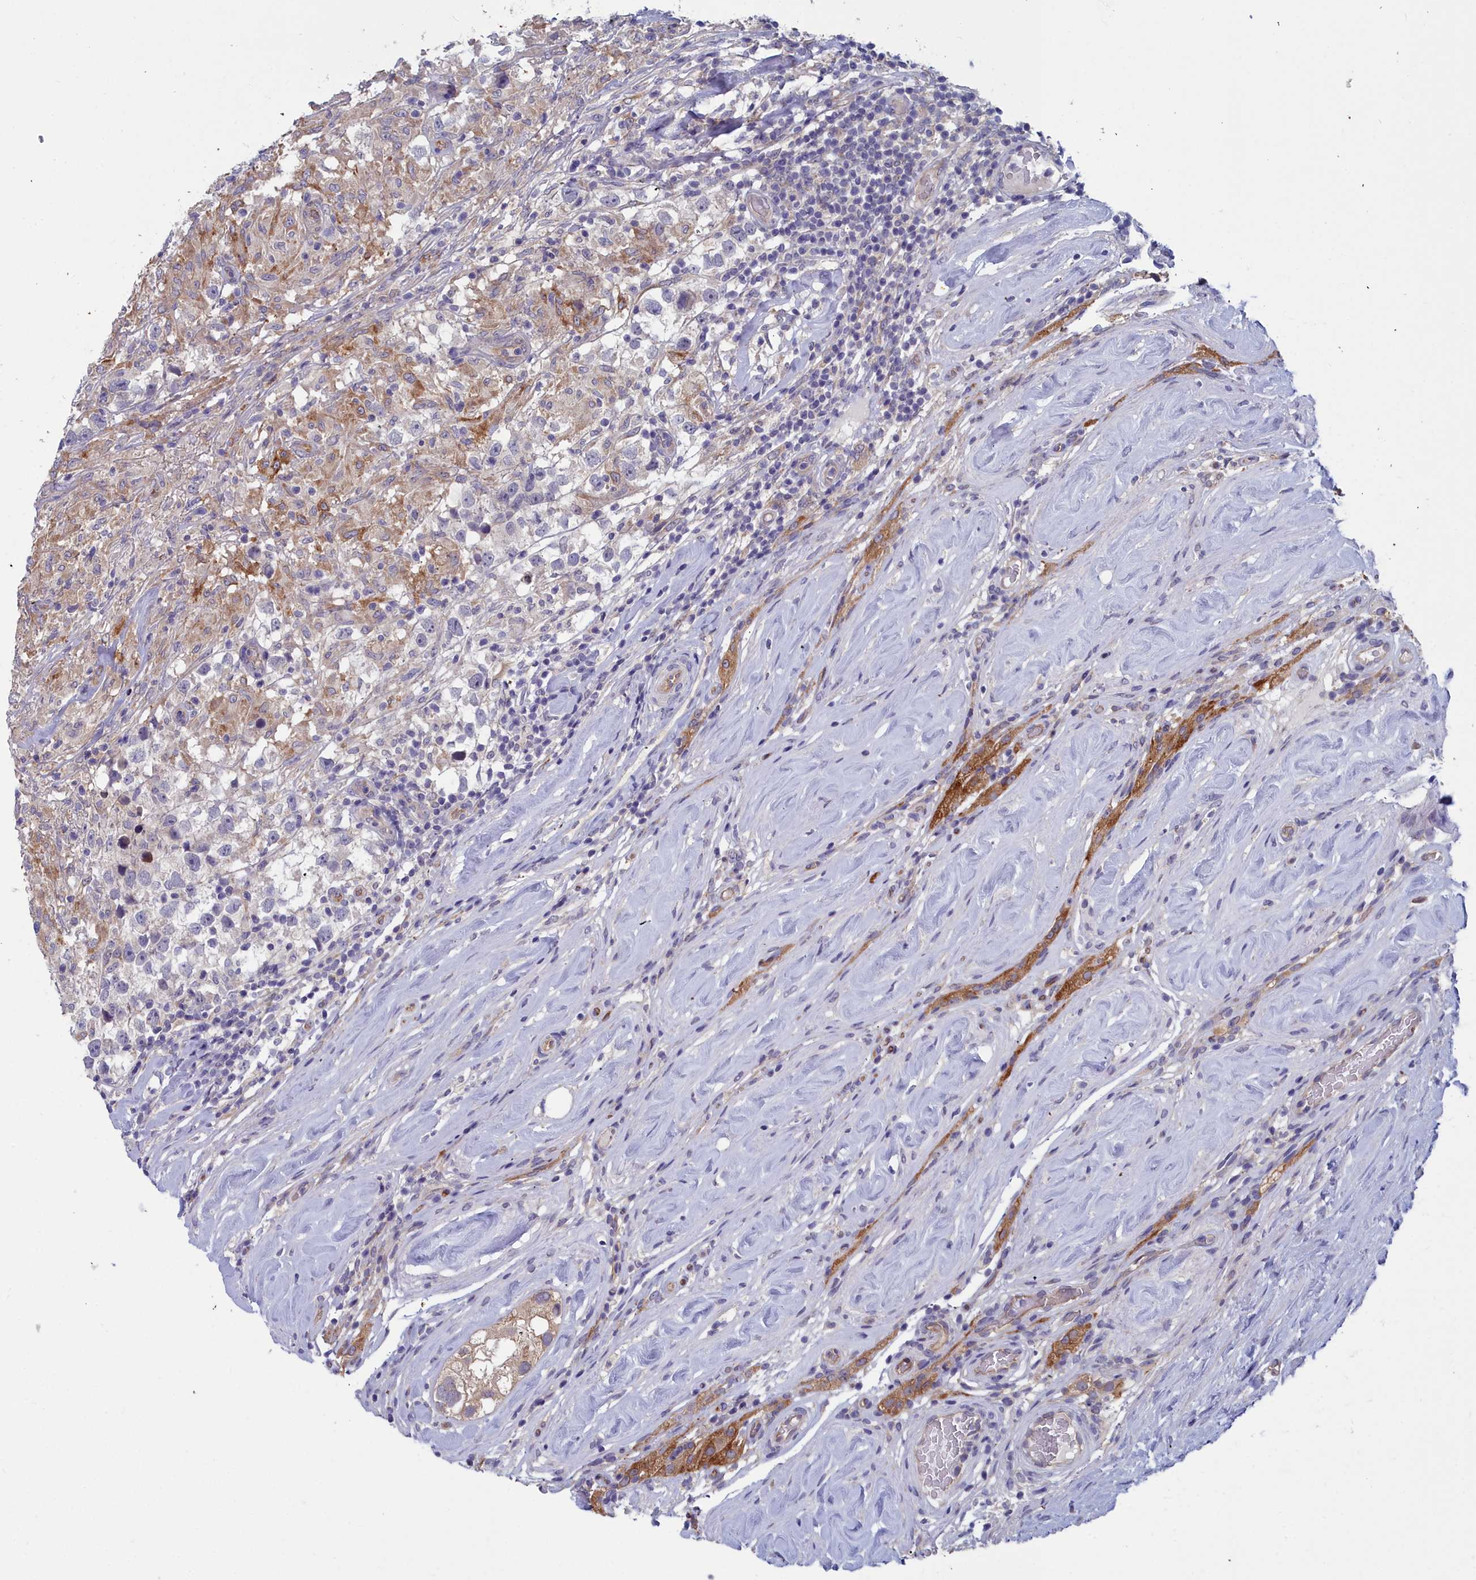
{"staining": {"intensity": "negative", "quantity": "none", "location": "none"}, "tissue": "testis cancer", "cell_type": "Tumor cells", "image_type": "cancer", "snomed": [{"axis": "morphology", "description": "Seminoma, NOS"}, {"axis": "topography", "description": "Testis"}], "caption": "Testis cancer (seminoma) was stained to show a protein in brown. There is no significant expression in tumor cells. (DAB (3,3'-diaminobenzidine) IHC, high magnification).", "gene": "RDX", "patient": {"sex": "male", "age": 46}}